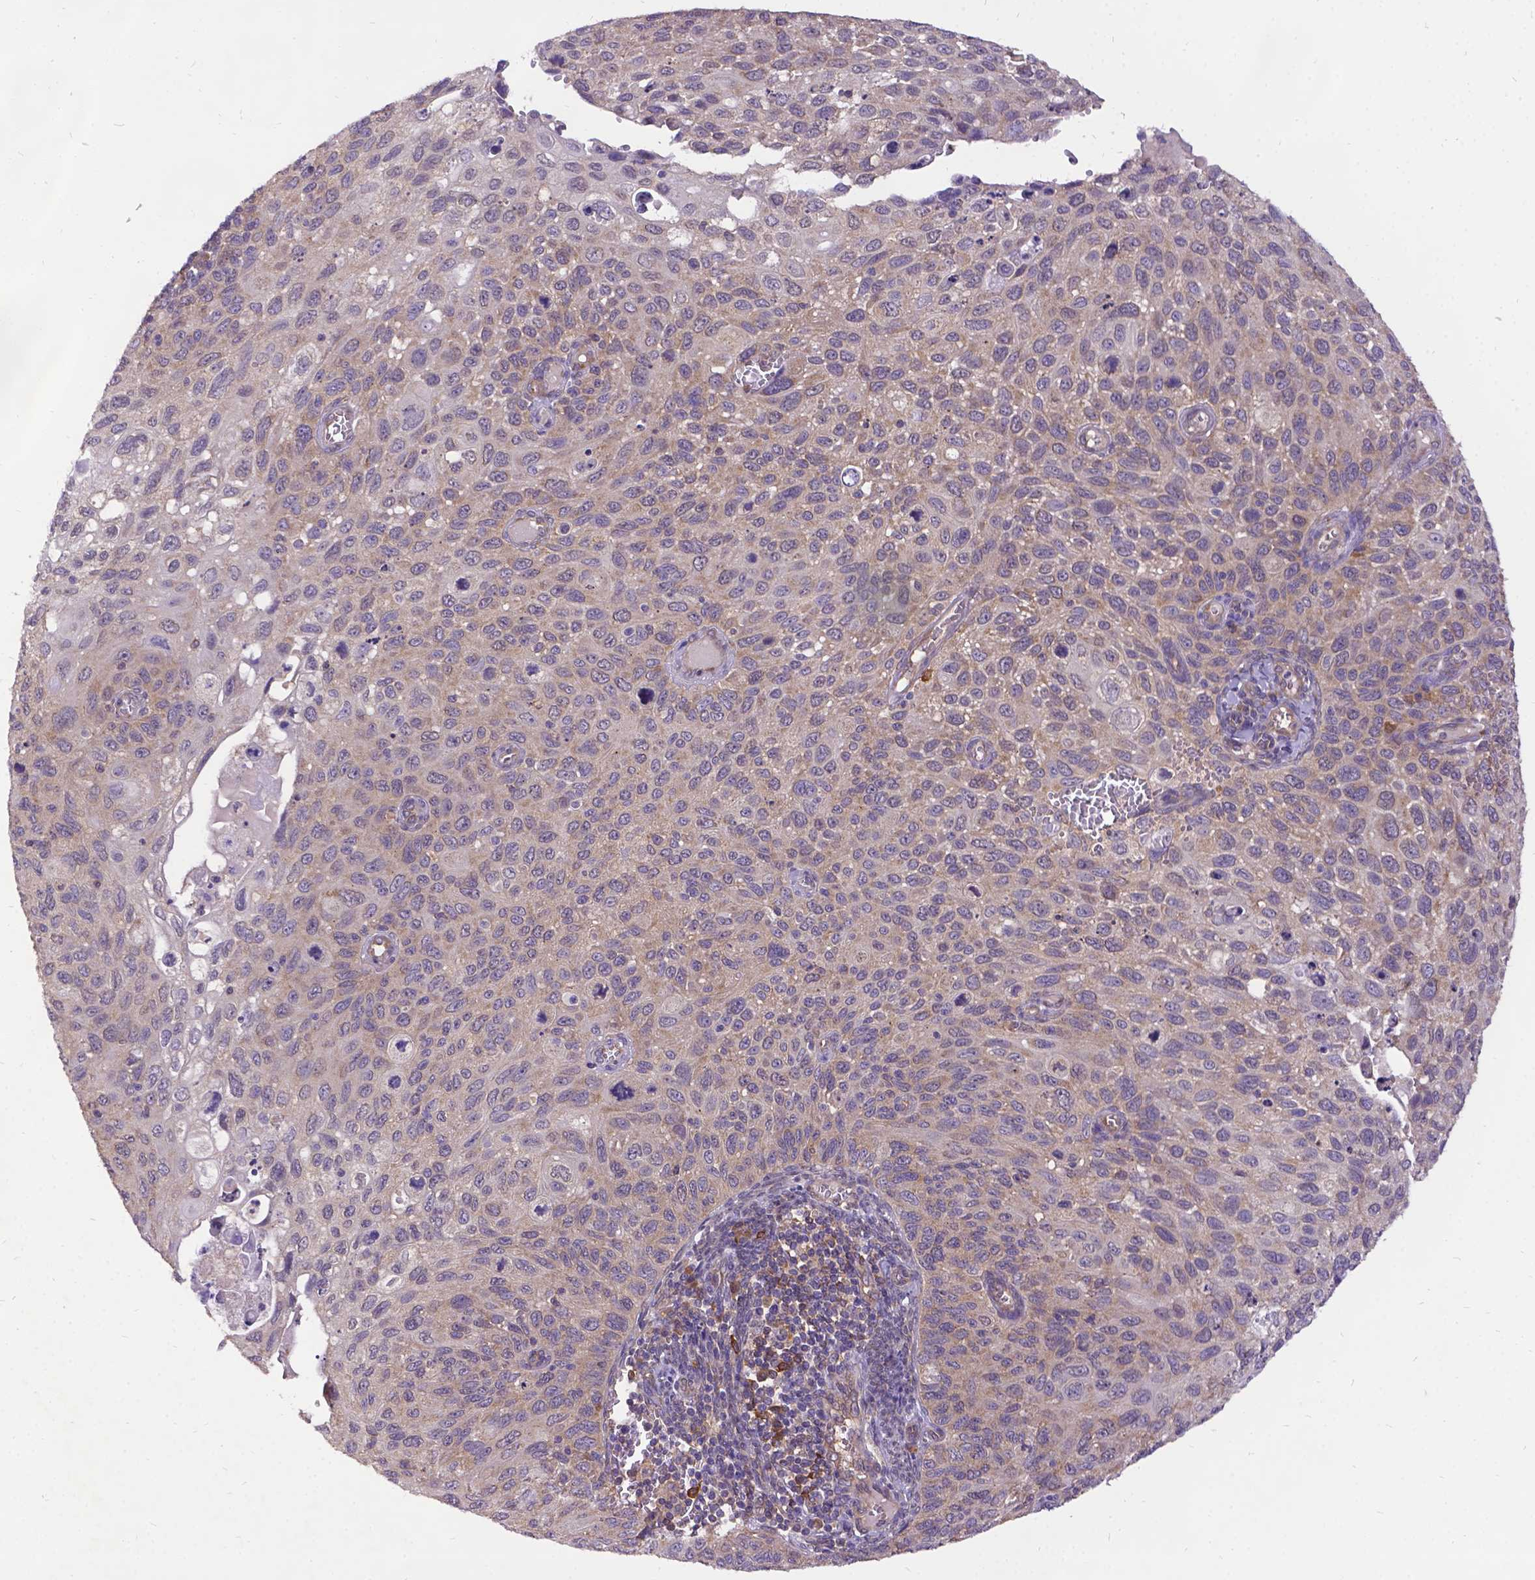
{"staining": {"intensity": "weak", "quantity": "25%-75%", "location": "cytoplasmic/membranous"}, "tissue": "cervical cancer", "cell_type": "Tumor cells", "image_type": "cancer", "snomed": [{"axis": "morphology", "description": "Squamous cell carcinoma, NOS"}, {"axis": "topography", "description": "Cervix"}], "caption": "The histopathology image demonstrates staining of squamous cell carcinoma (cervical), revealing weak cytoplasmic/membranous protein expression (brown color) within tumor cells. (DAB (3,3'-diaminobenzidine) IHC, brown staining for protein, blue staining for nuclei).", "gene": "DENND6A", "patient": {"sex": "female", "age": 70}}